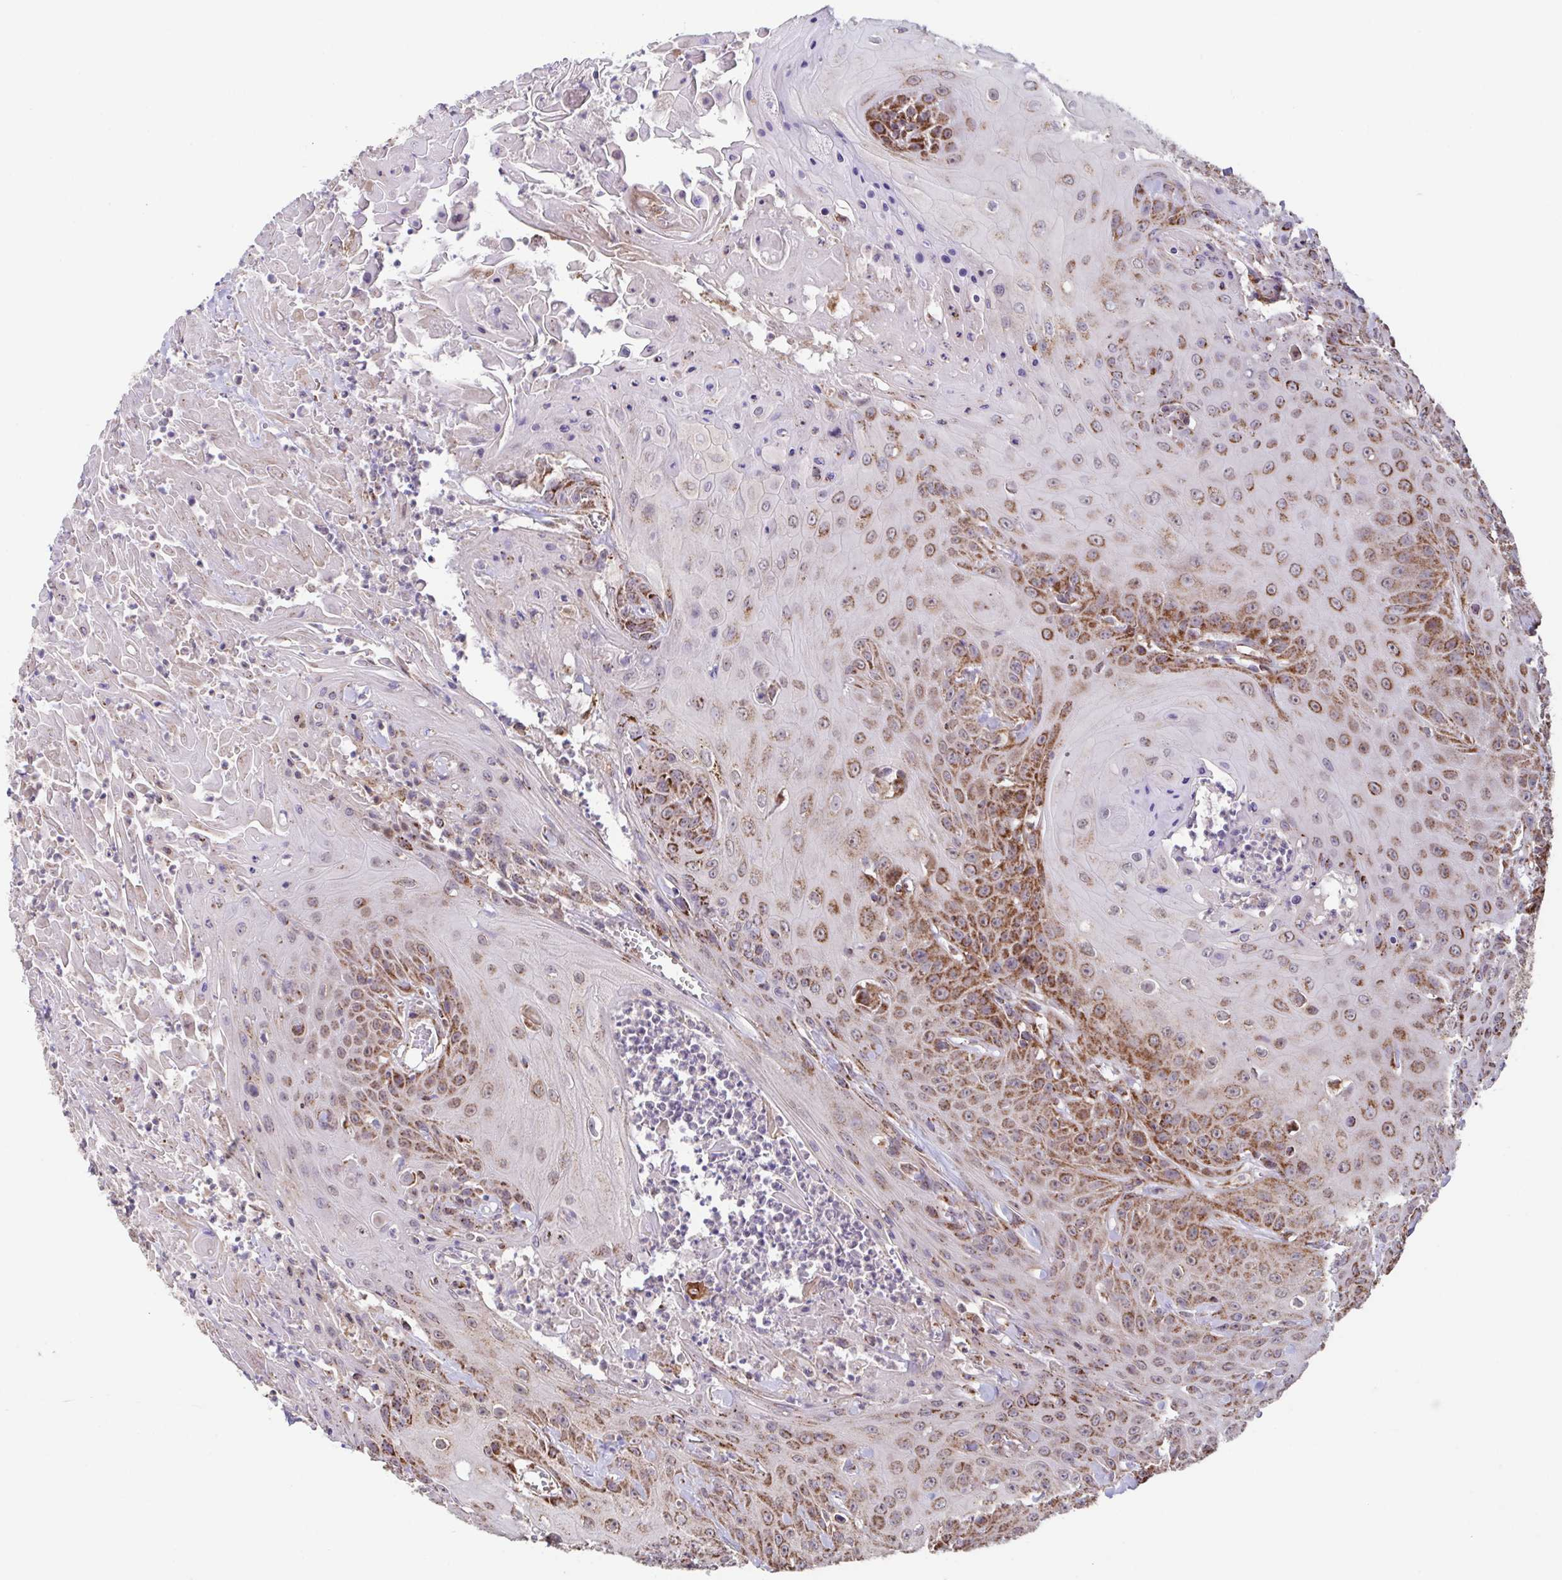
{"staining": {"intensity": "moderate", "quantity": ">75%", "location": "cytoplasmic/membranous"}, "tissue": "head and neck cancer", "cell_type": "Tumor cells", "image_type": "cancer", "snomed": [{"axis": "morphology", "description": "Squamous cell carcinoma, NOS"}, {"axis": "topography", "description": "Skin"}, {"axis": "topography", "description": "Head-Neck"}], "caption": "Head and neck cancer (squamous cell carcinoma) tissue shows moderate cytoplasmic/membranous staining in about >75% of tumor cells", "gene": "DIP2B", "patient": {"sex": "male", "age": 80}}